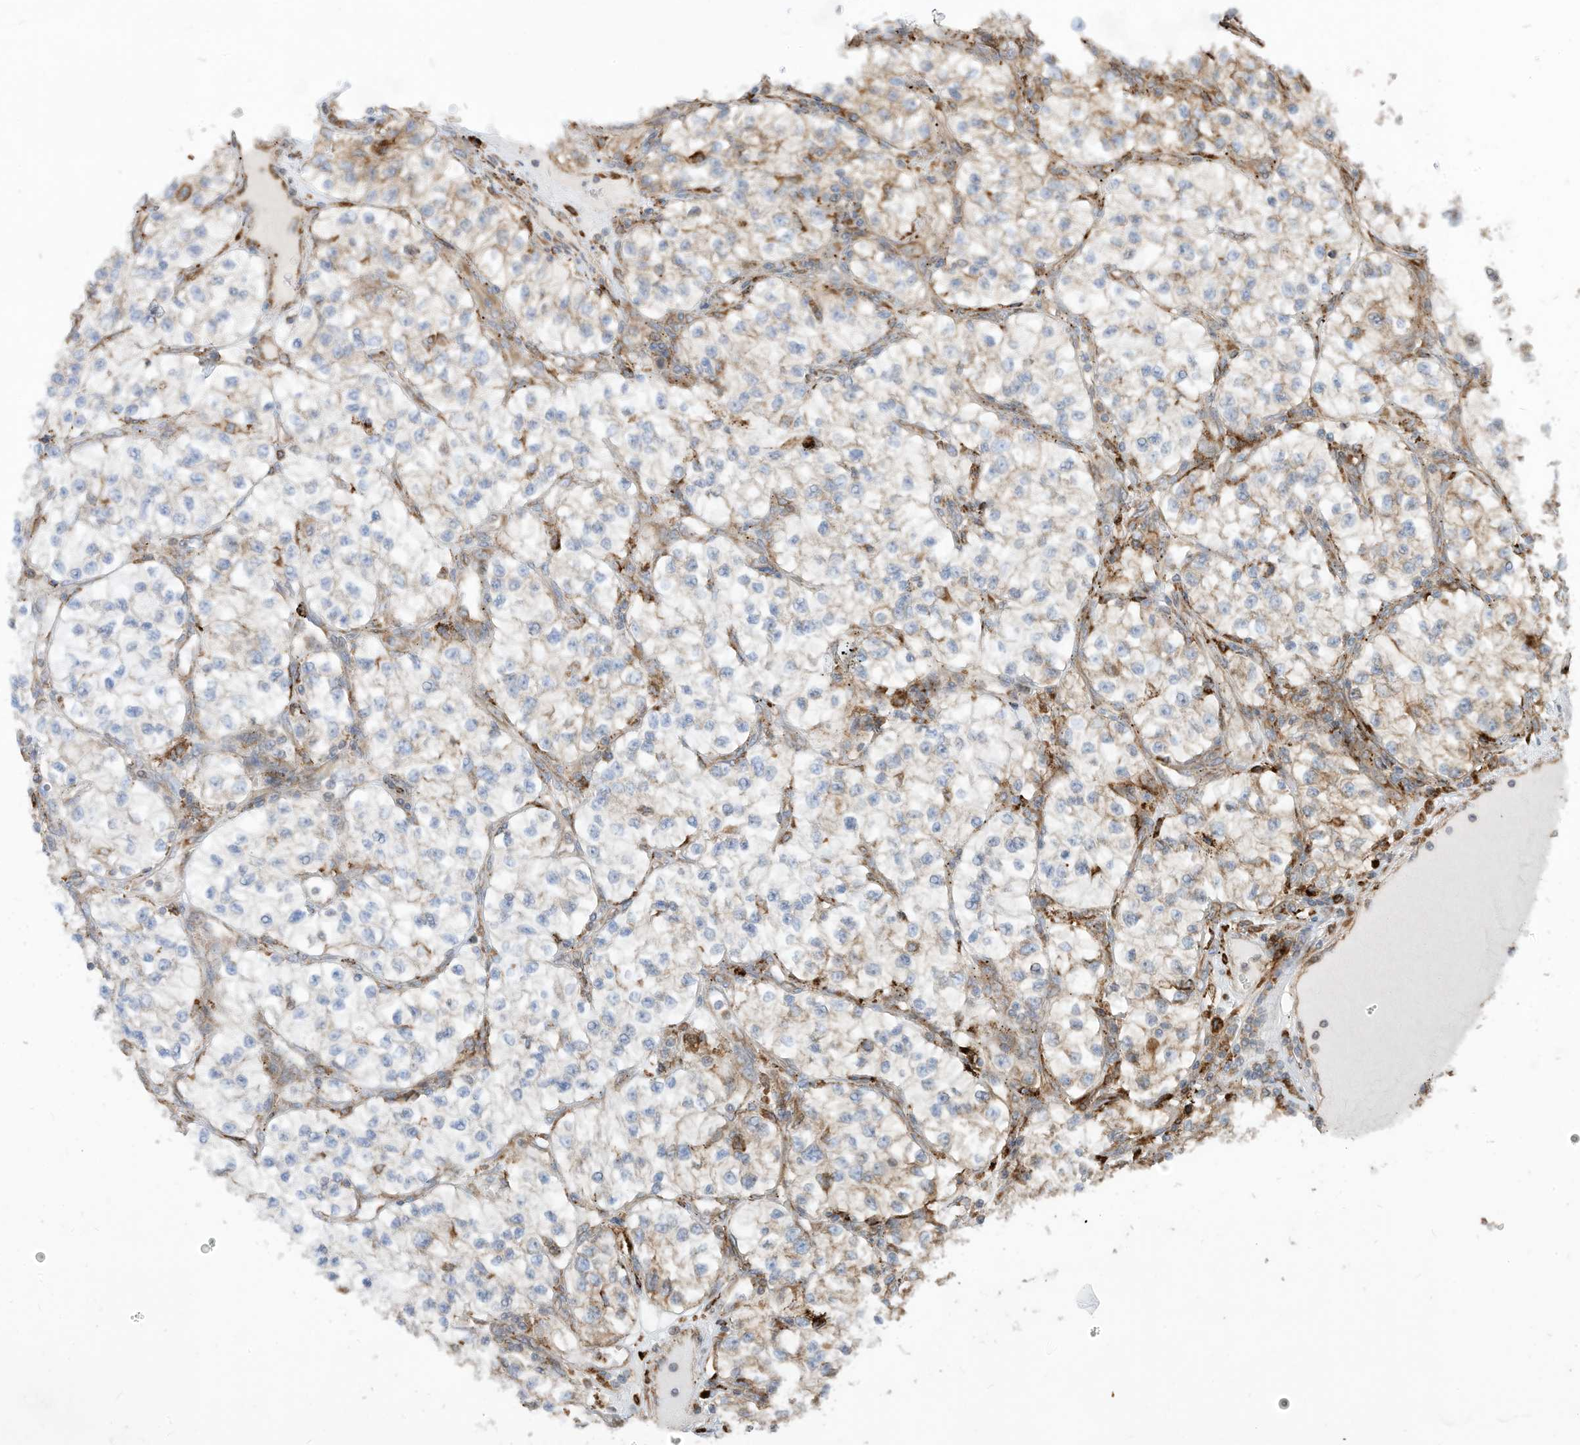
{"staining": {"intensity": "negative", "quantity": "none", "location": "none"}, "tissue": "renal cancer", "cell_type": "Tumor cells", "image_type": "cancer", "snomed": [{"axis": "morphology", "description": "Adenocarcinoma, NOS"}, {"axis": "topography", "description": "Kidney"}], "caption": "High magnification brightfield microscopy of renal adenocarcinoma stained with DAB (brown) and counterstained with hematoxylin (blue): tumor cells show no significant expression.", "gene": "TRNAU1AP", "patient": {"sex": "female", "age": 57}}